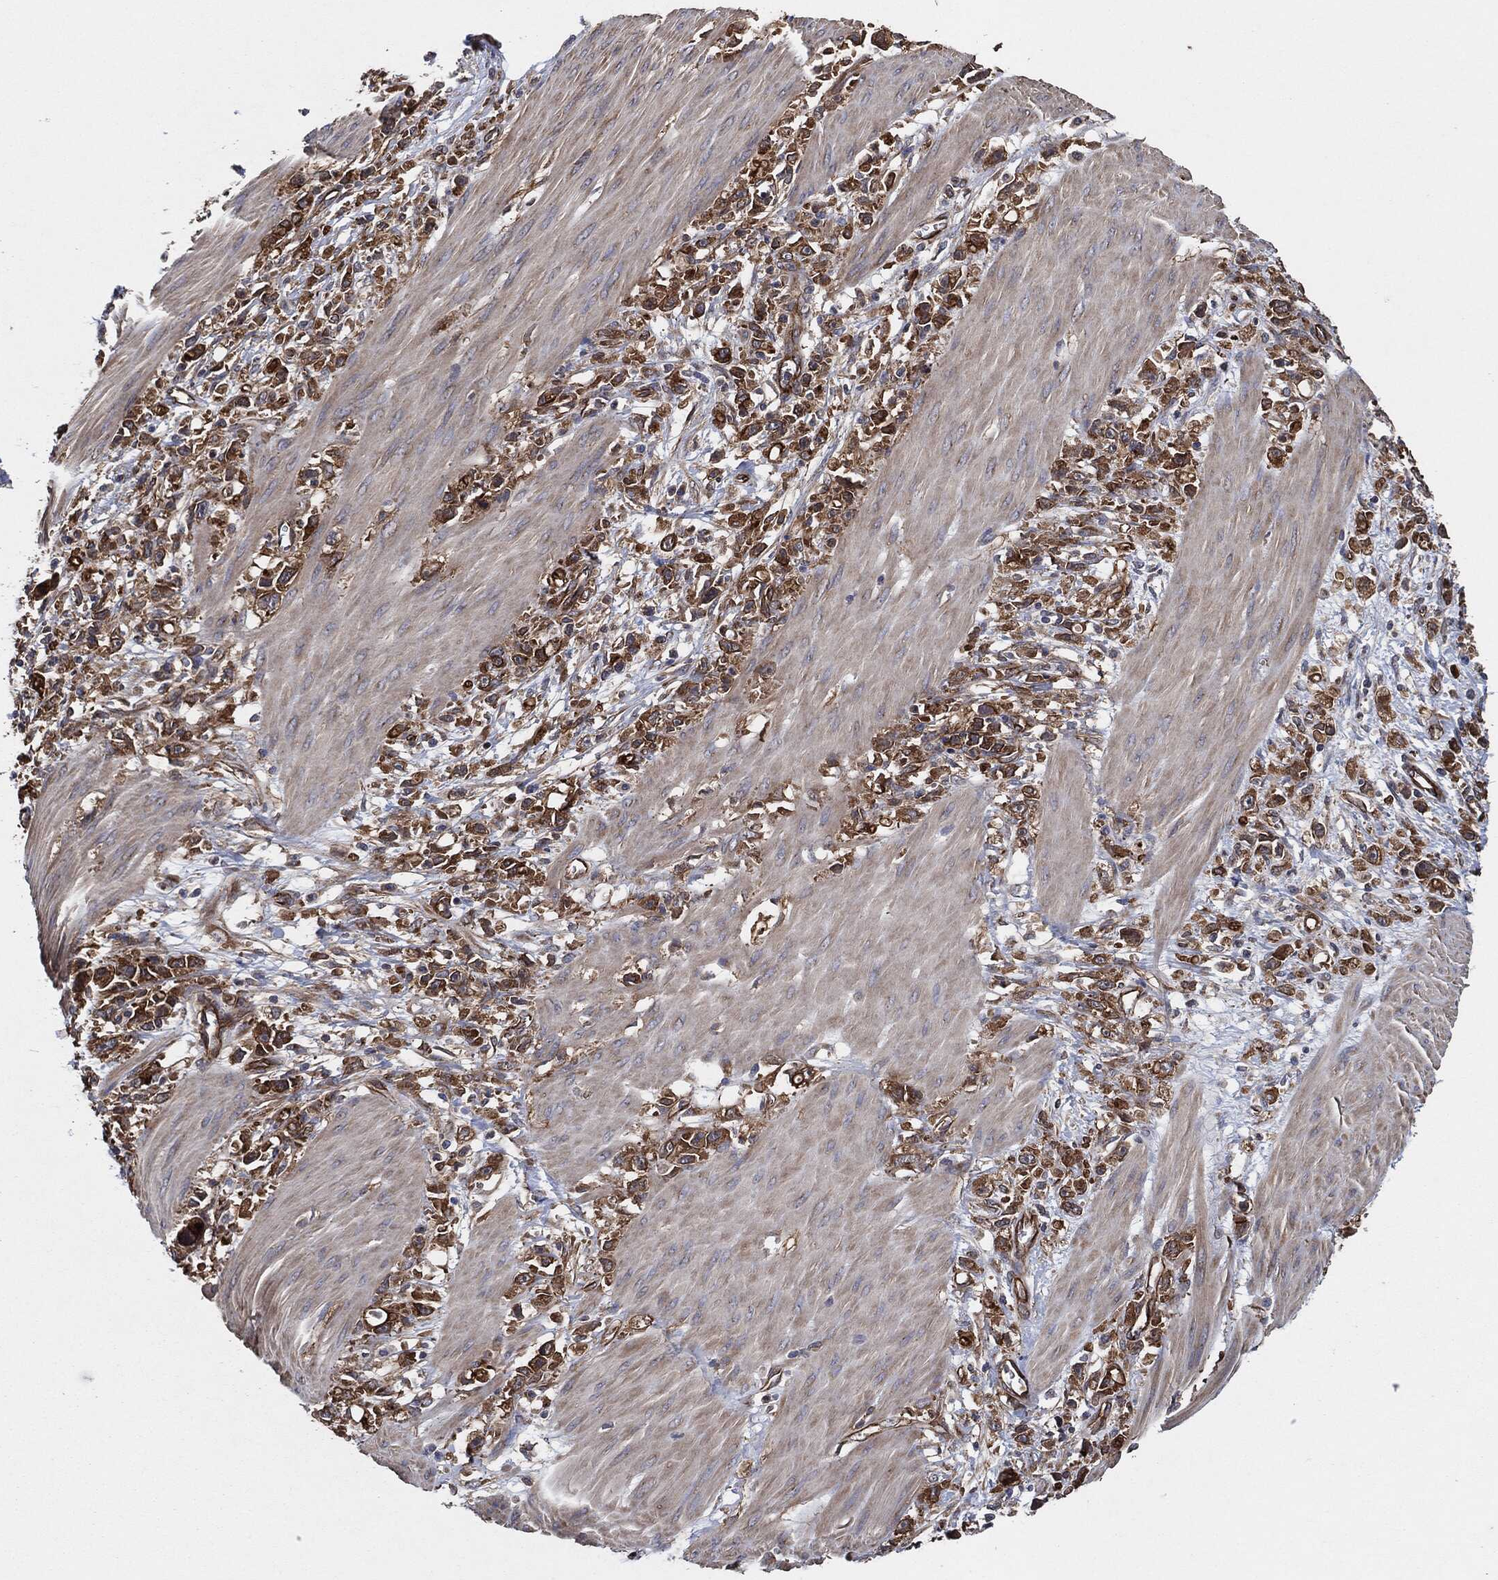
{"staining": {"intensity": "strong", "quantity": "25%-75%", "location": "cytoplasmic/membranous"}, "tissue": "stomach cancer", "cell_type": "Tumor cells", "image_type": "cancer", "snomed": [{"axis": "morphology", "description": "Adenocarcinoma, NOS"}, {"axis": "topography", "description": "Stomach"}], "caption": "Human stomach cancer stained with a protein marker demonstrates strong staining in tumor cells.", "gene": "CTNNA1", "patient": {"sex": "female", "age": 59}}